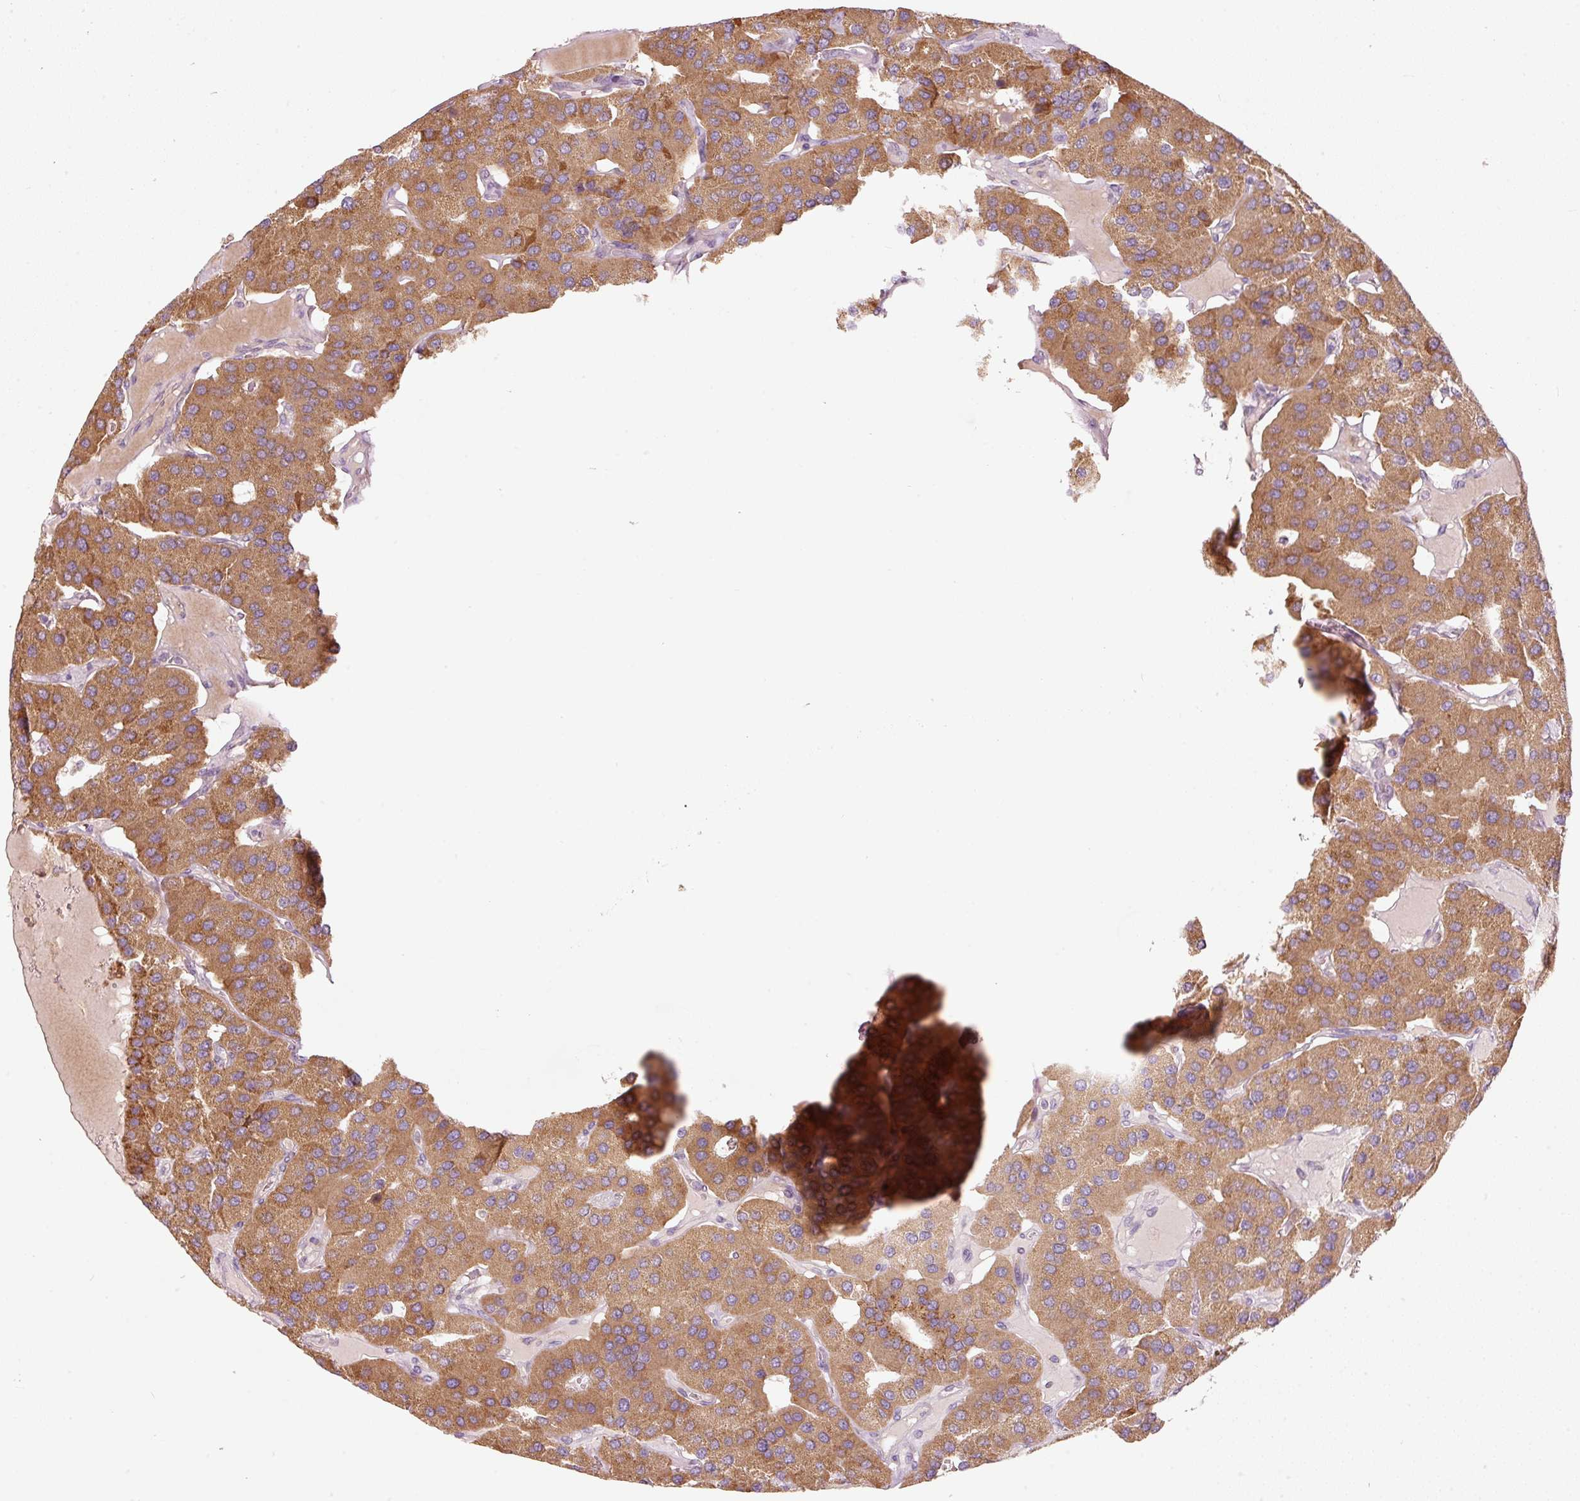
{"staining": {"intensity": "moderate", "quantity": ">75%", "location": "cytoplasmic/membranous"}, "tissue": "parathyroid gland", "cell_type": "Glandular cells", "image_type": "normal", "snomed": [{"axis": "morphology", "description": "Normal tissue, NOS"}, {"axis": "morphology", "description": "Adenoma, NOS"}, {"axis": "topography", "description": "Parathyroid gland"}], "caption": "Immunohistochemistry (IHC) image of normal human parathyroid gland stained for a protein (brown), which shows medium levels of moderate cytoplasmic/membranous staining in approximately >75% of glandular cells.", "gene": "MAP10", "patient": {"sex": "female", "age": 86}}